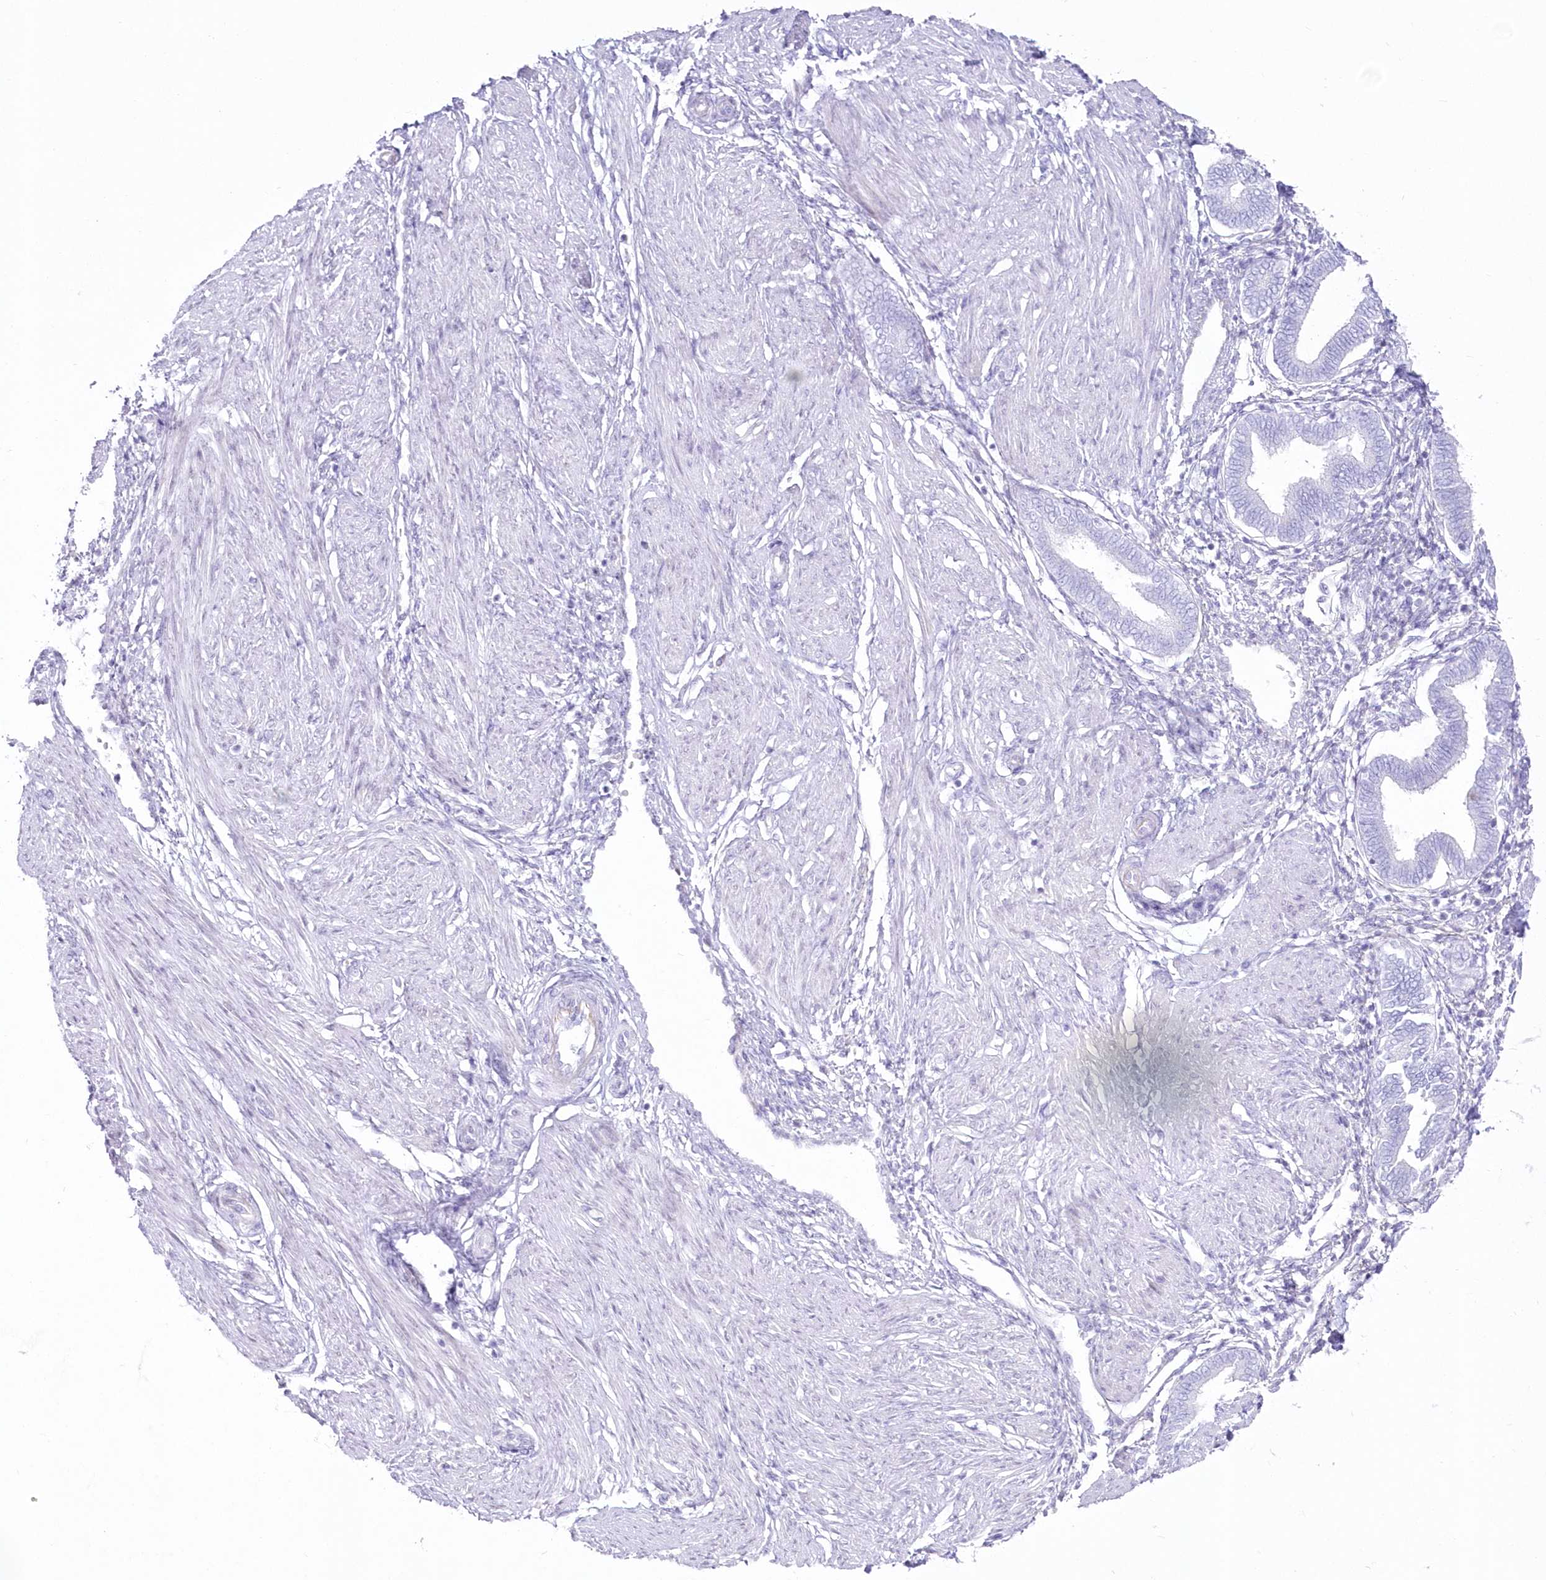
{"staining": {"intensity": "negative", "quantity": "none", "location": "none"}, "tissue": "endometrium", "cell_type": "Cells in endometrial stroma", "image_type": "normal", "snomed": [{"axis": "morphology", "description": "Normal tissue, NOS"}, {"axis": "topography", "description": "Endometrium"}], "caption": "Micrograph shows no protein staining in cells in endometrial stroma of unremarkable endometrium. (Stains: DAB IHC with hematoxylin counter stain, Microscopy: brightfield microscopy at high magnification).", "gene": "ZNF843", "patient": {"sex": "female", "age": 53}}